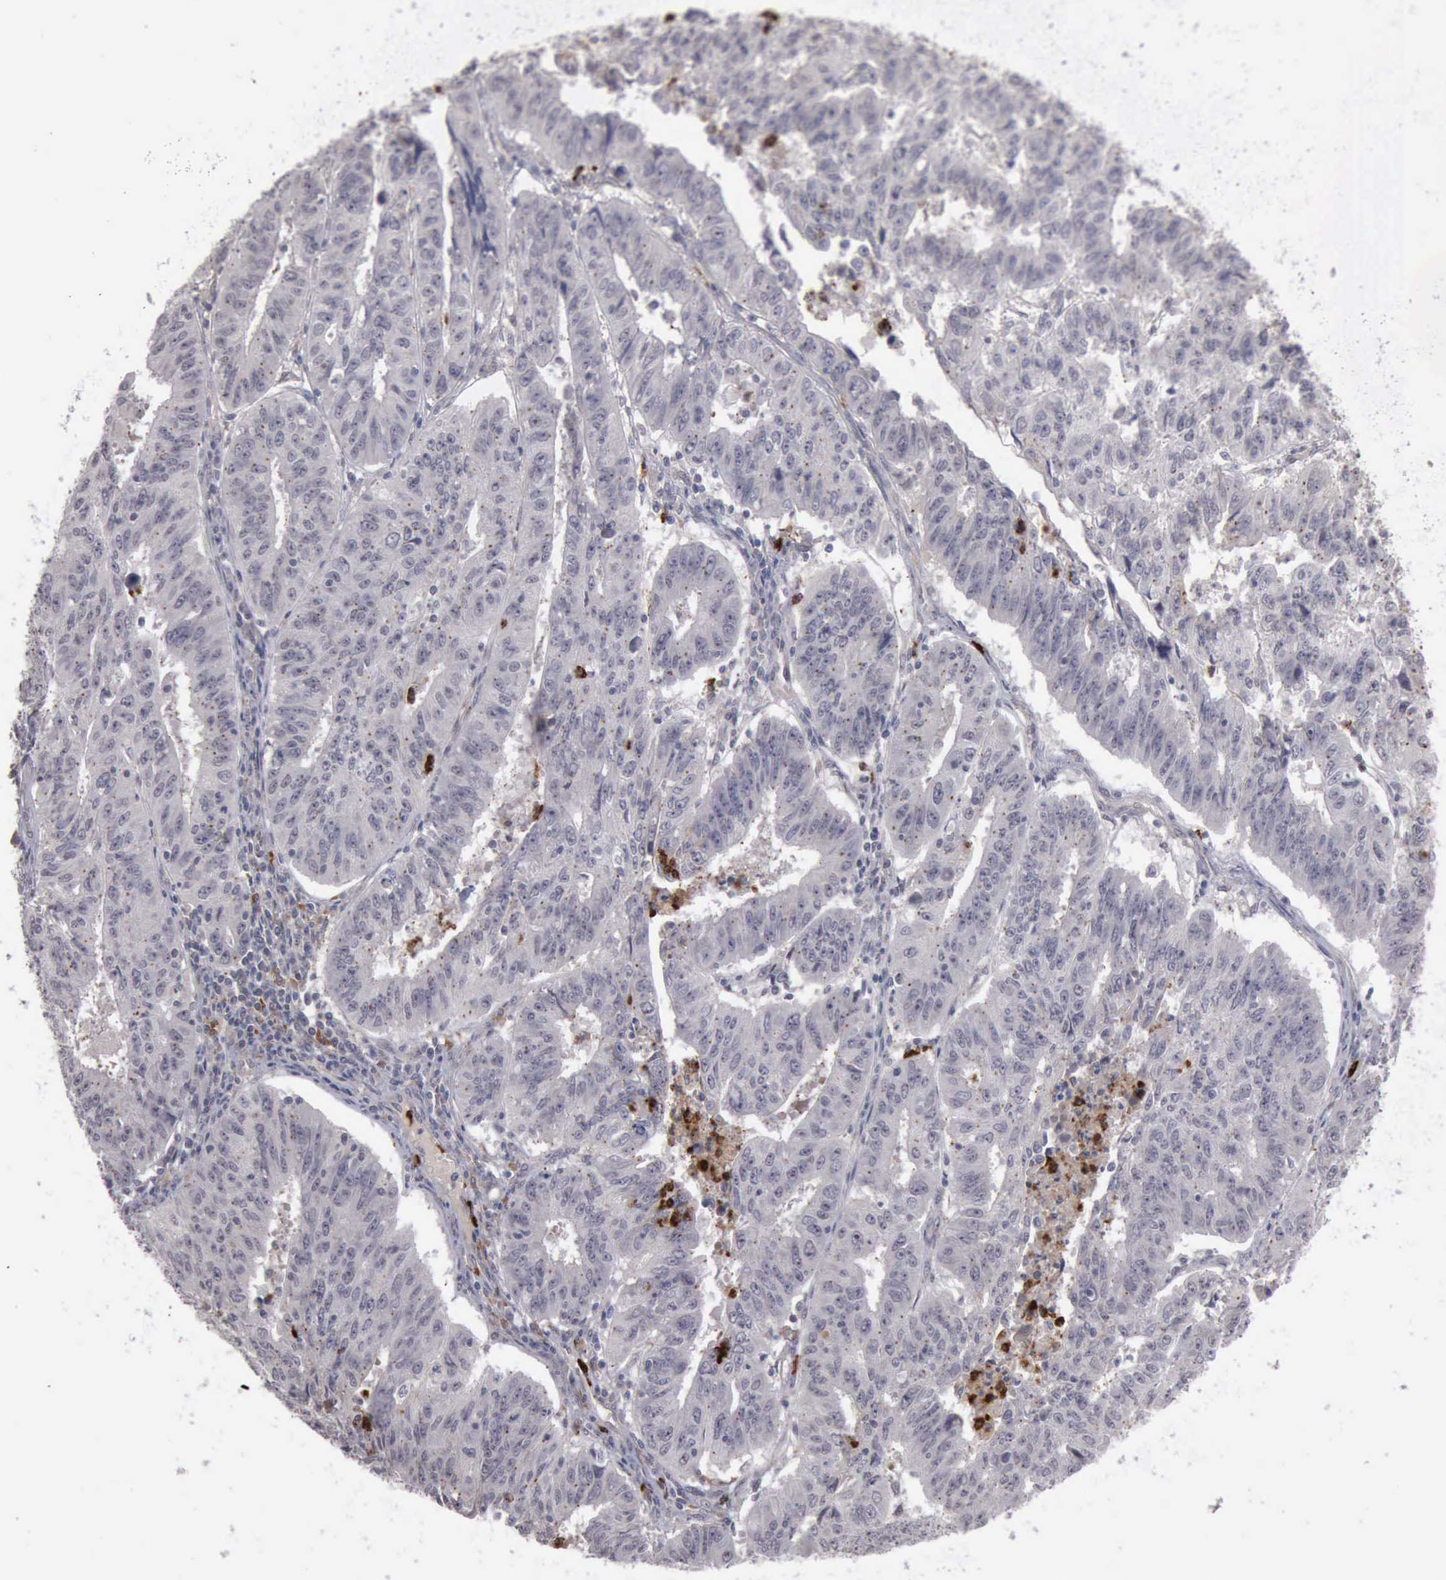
{"staining": {"intensity": "negative", "quantity": "none", "location": "none"}, "tissue": "endometrial cancer", "cell_type": "Tumor cells", "image_type": "cancer", "snomed": [{"axis": "morphology", "description": "Adenocarcinoma, NOS"}, {"axis": "topography", "description": "Endometrium"}], "caption": "DAB immunohistochemical staining of endometrial cancer demonstrates no significant expression in tumor cells.", "gene": "MMP9", "patient": {"sex": "female", "age": 42}}